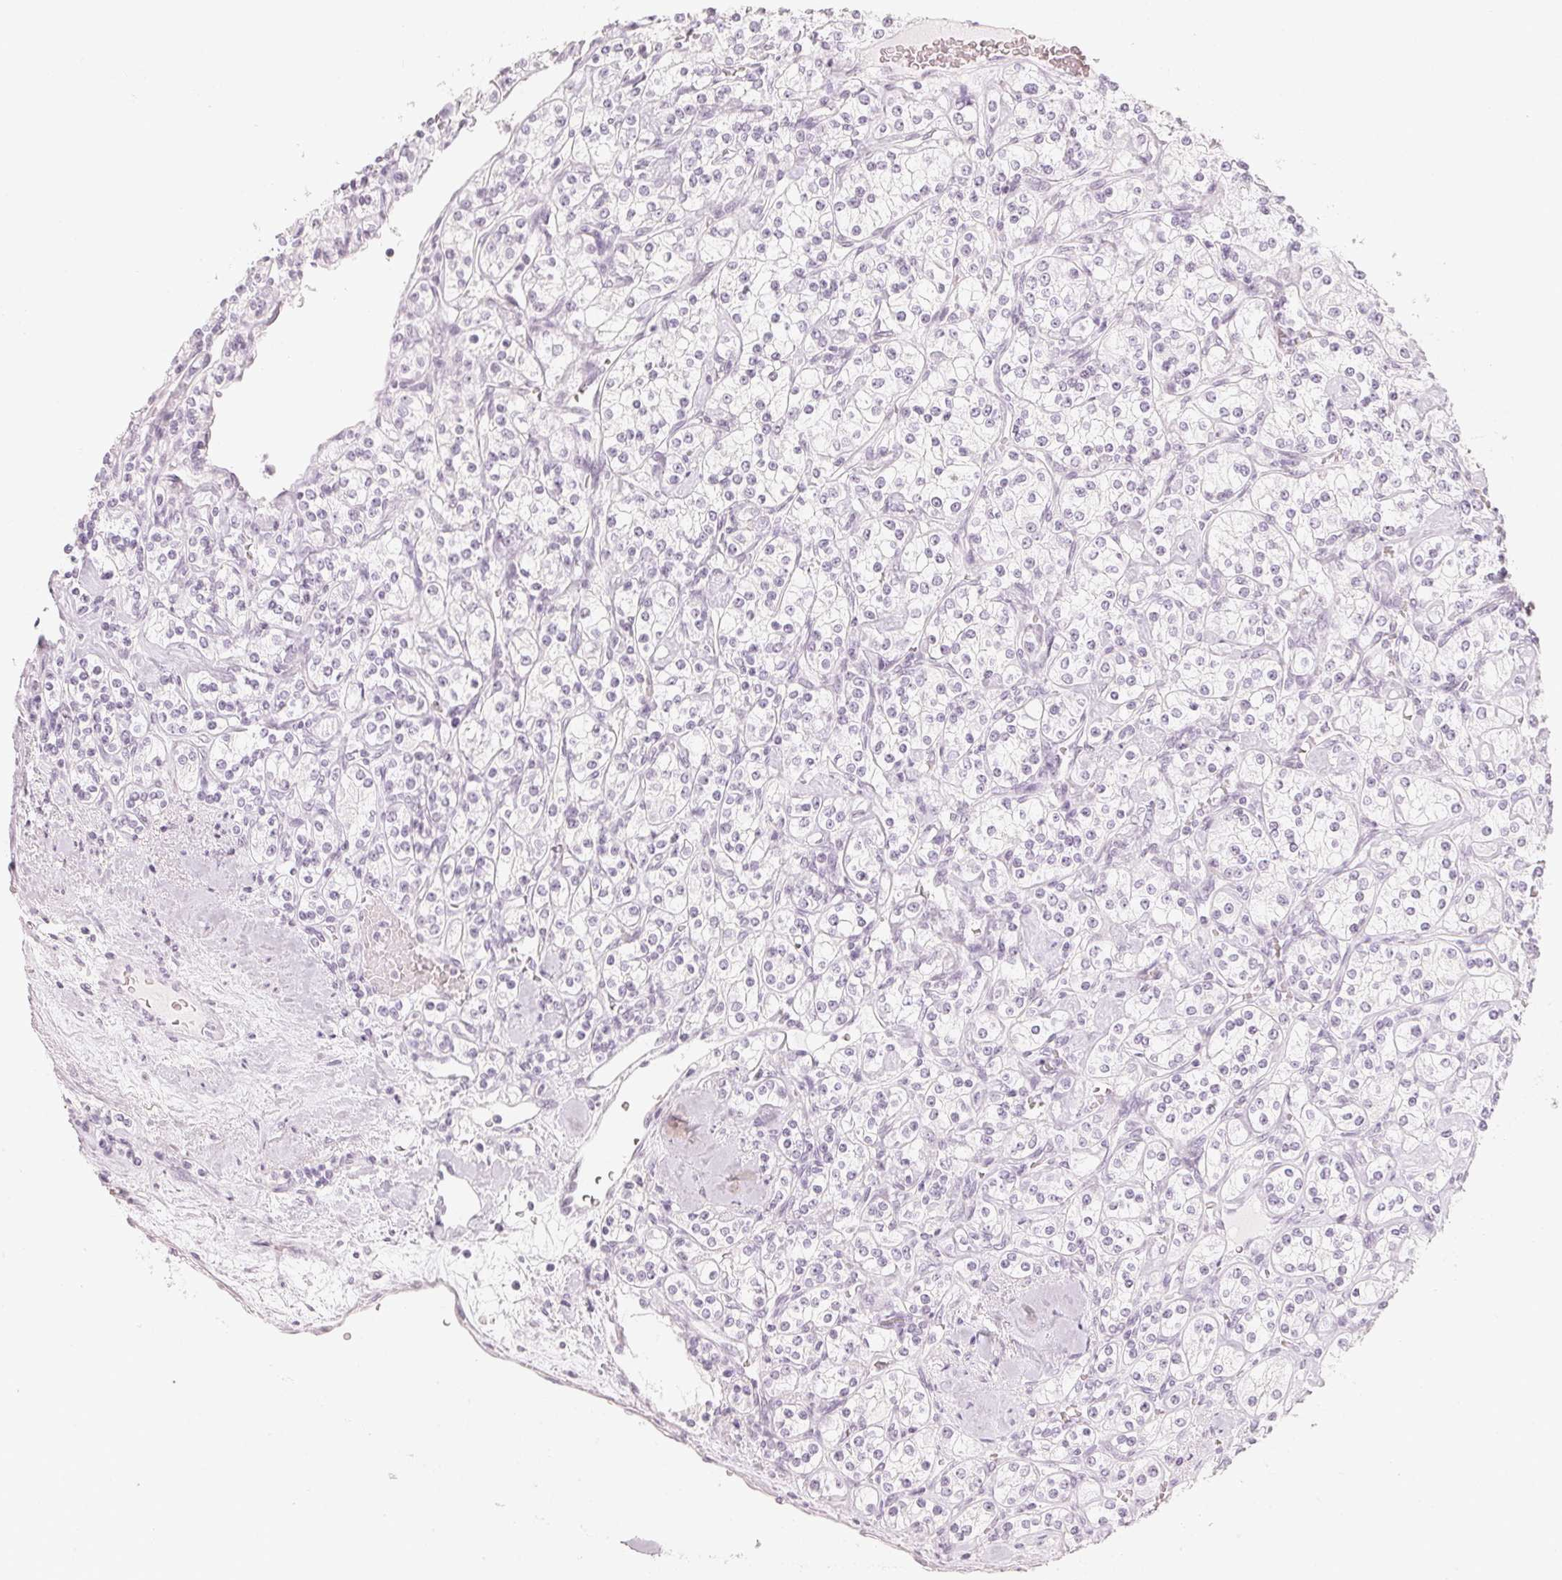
{"staining": {"intensity": "negative", "quantity": "none", "location": "none"}, "tissue": "renal cancer", "cell_type": "Tumor cells", "image_type": "cancer", "snomed": [{"axis": "morphology", "description": "Adenocarcinoma, NOS"}, {"axis": "topography", "description": "Kidney"}], "caption": "The micrograph displays no staining of tumor cells in renal adenocarcinoma. (DAB IHC with hematoxylin counter stain).", "gene": "SLC22A8", "patient": {"sex": "male", "age": 77}}